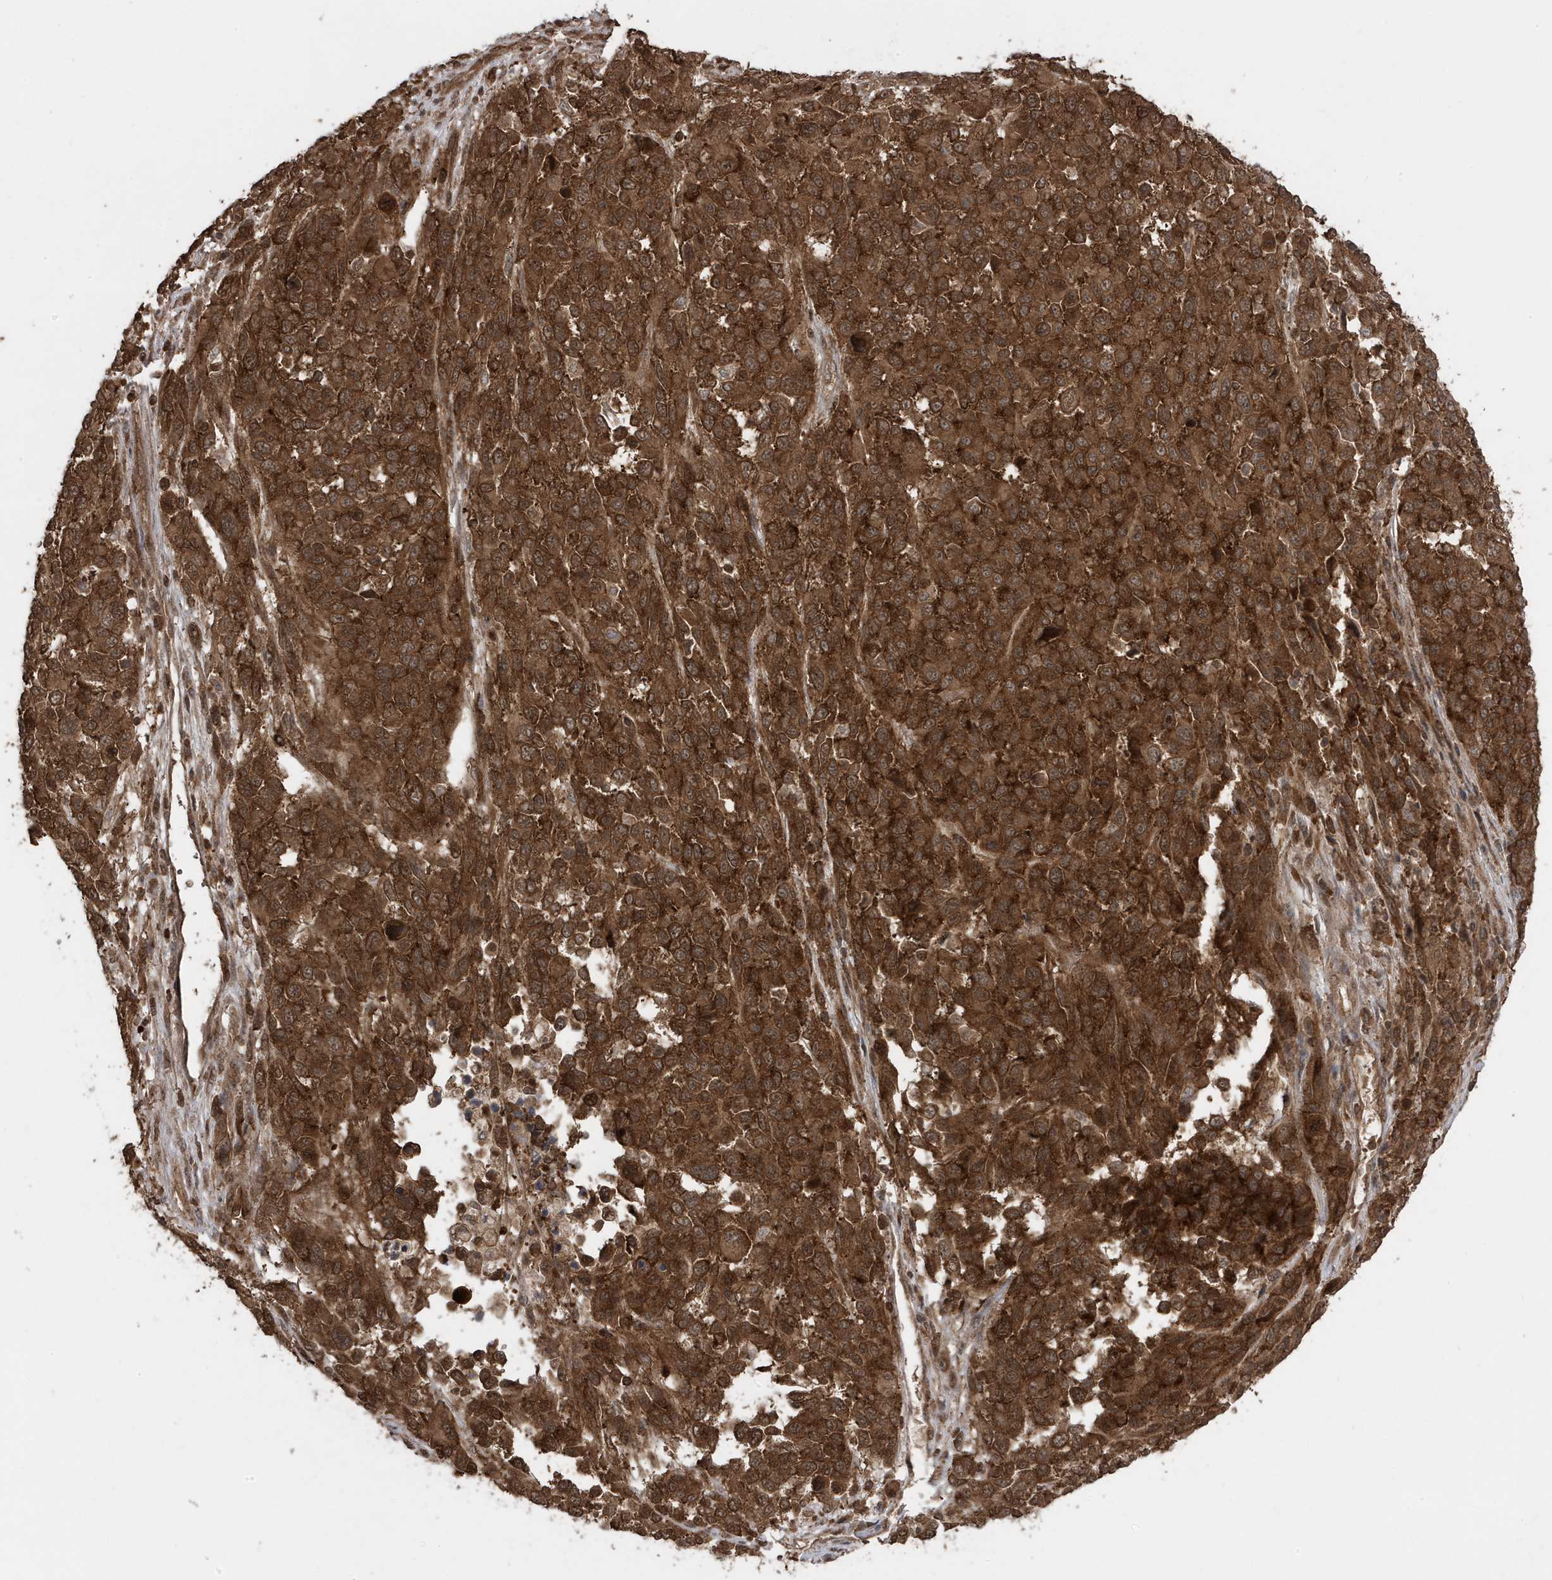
{"staining": {"intensity": "strong", "quantity": ">75%", "location": "cytoplasmic/membranous"}, "tissue": "melanoma", "cell_type": "Tumor cells", "image_type": "cancer", "snomed": [{"axis": "morphology", "description": "Malignant melanoma, Metastatic site"}, {"axis": "topography", "description": "Lymph node"}], "caption": "Immunohistochemistry image of neoplastic tissue: melanoma stained using IHC shows high levels of strong protein expression localized specifically in the cytoplasmic/membranous of tumor cells, appearing as a cytoplasmic/membranous brown color.", "gene": "ASAP1", "patient": {"sex": "male", "age": 61}}